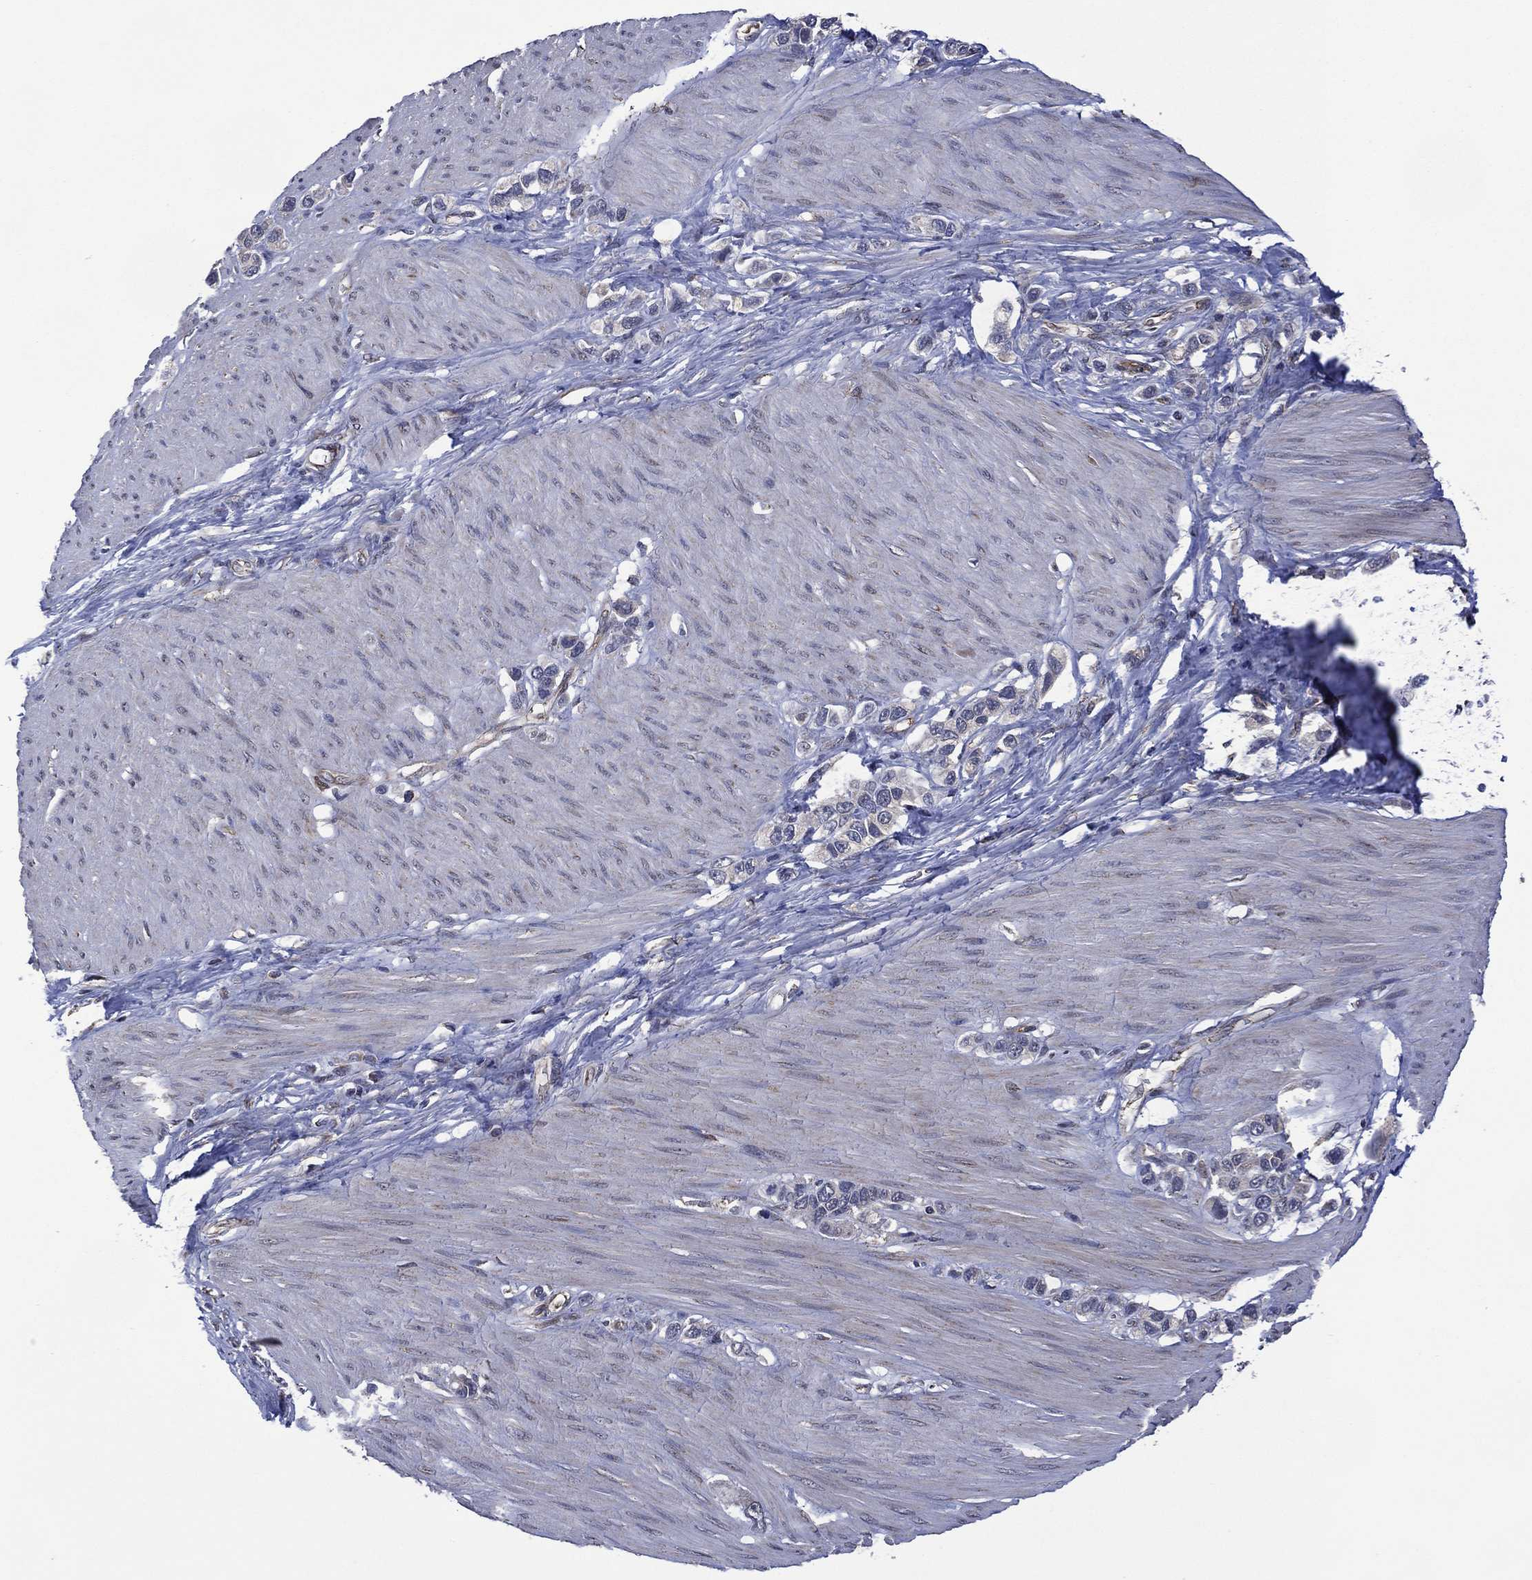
{"staining": {"intensity": "negative", "quantity": "none", "location": "none"}, "tissue": "stomach cancer", "cell_type": "Tumor cells", "image_type": "cancer", "snomed": [{"axis": "morphology", "description": "Normal tissue, NOS"}, {"axis": "morphology", "description": "Adenocarcinoma, NOS"}, {"axis": "morphology", "description": "Adenocarcinoma, High grade"}, {"axis": "topography", "description": "Stomach, upper"}, {"axis": "topography", "description": "Stomach"}], "caption": "Immunohistochemical staining of human stomach cancer (adenocarcinoma) reveals no significant expression in tumor cells.", "gene": "HTD2", "patient": {"sex": "female", "age": 65}}